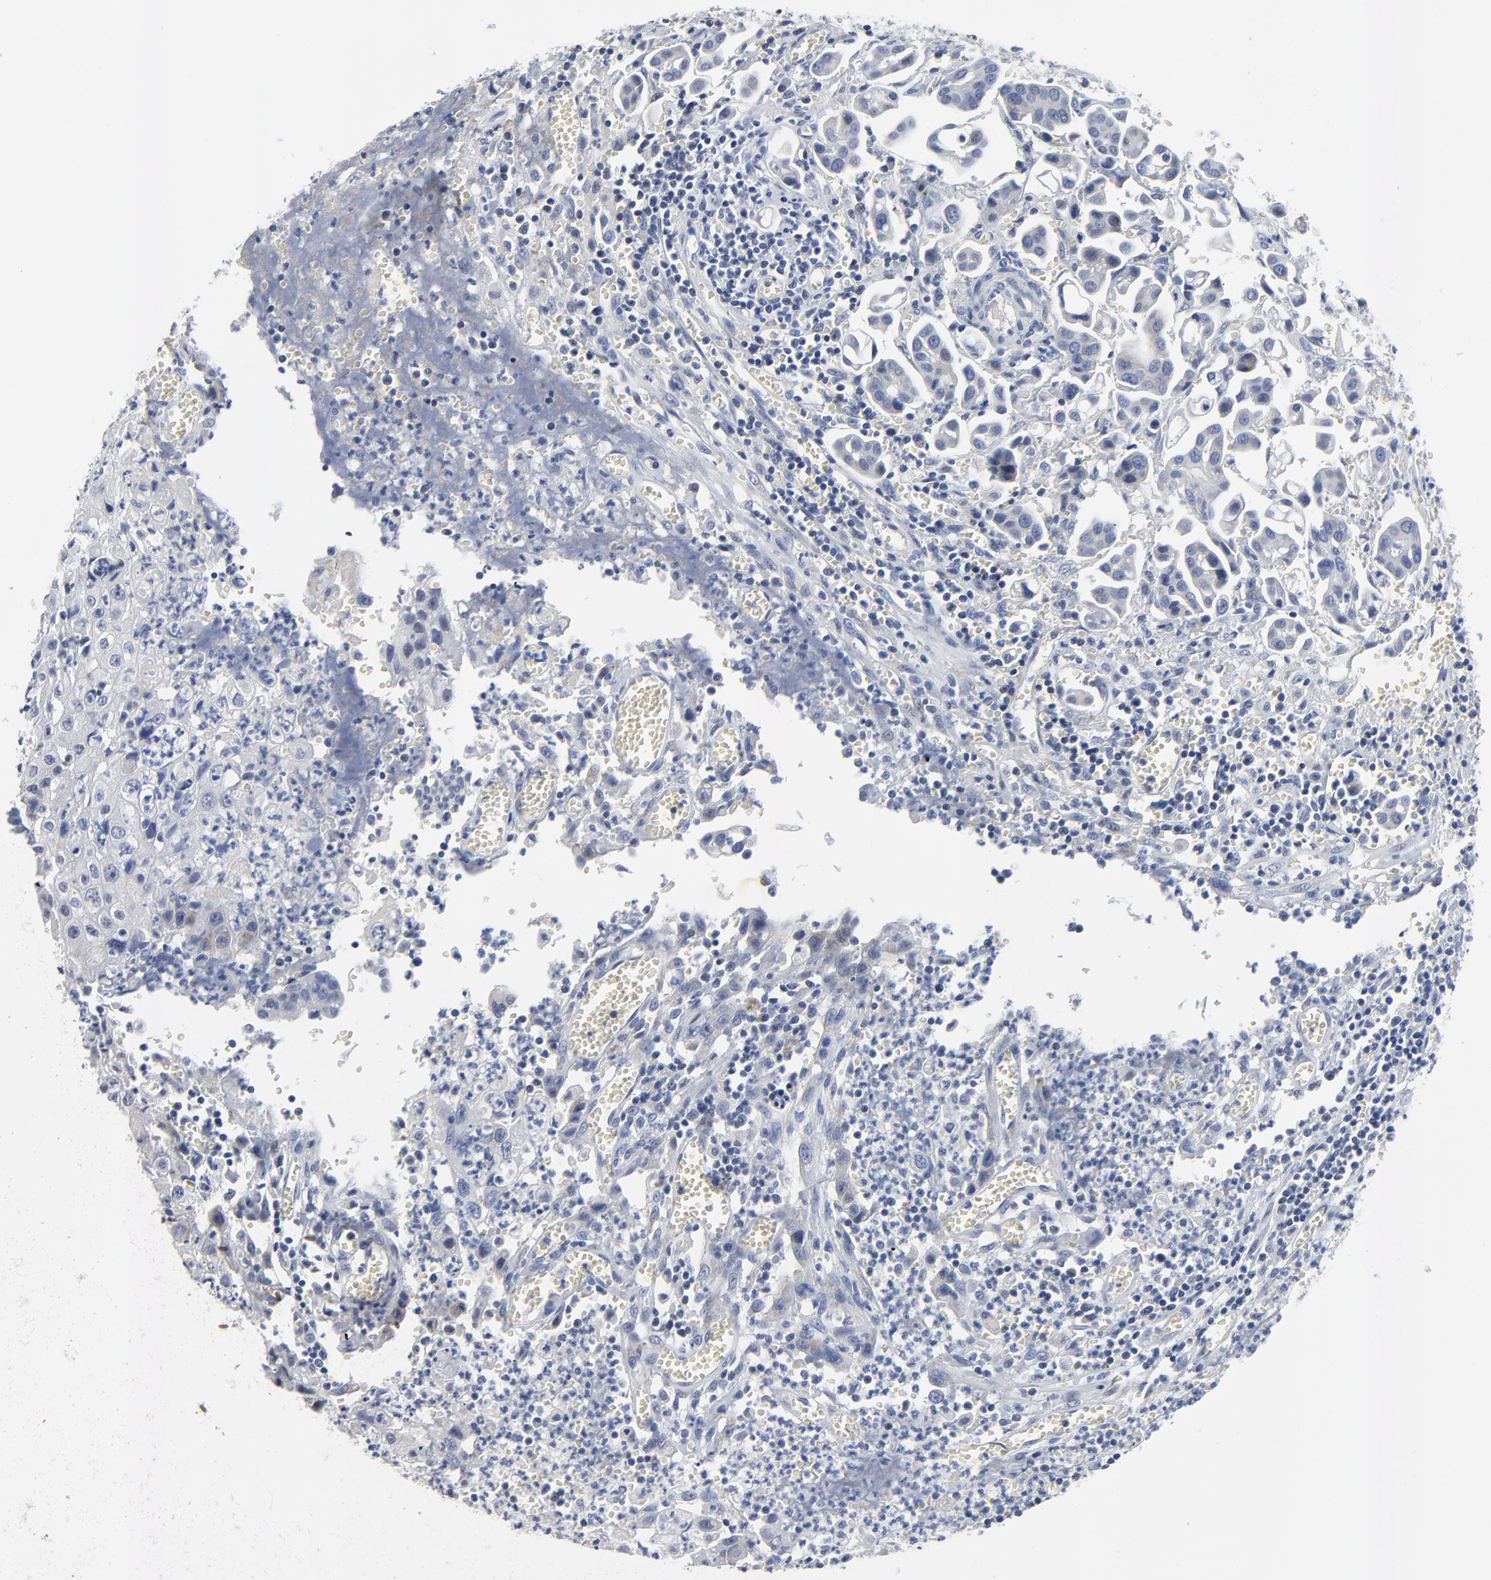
{"staining": {"intensity": "negative", "quantity": "none", "location": "none"}, "tissue": "urothelial cancer", "cell_type": "Tumor cells", "image_type": "cancer", "snomed": [{"axis": "morphology", "description": "Urothelial carcinoma, High grade"}, {"axis": "topography", "description": "Urinary bladder"}], "caption": "High power microscopy micrograph of an immunohistochemistry (IHC) image of high-grade urothelial carcinoma, revealing no significant expression in tumor cells.", "gene": "NLGN3", "patient": {"sex": "male", "age": 66}}